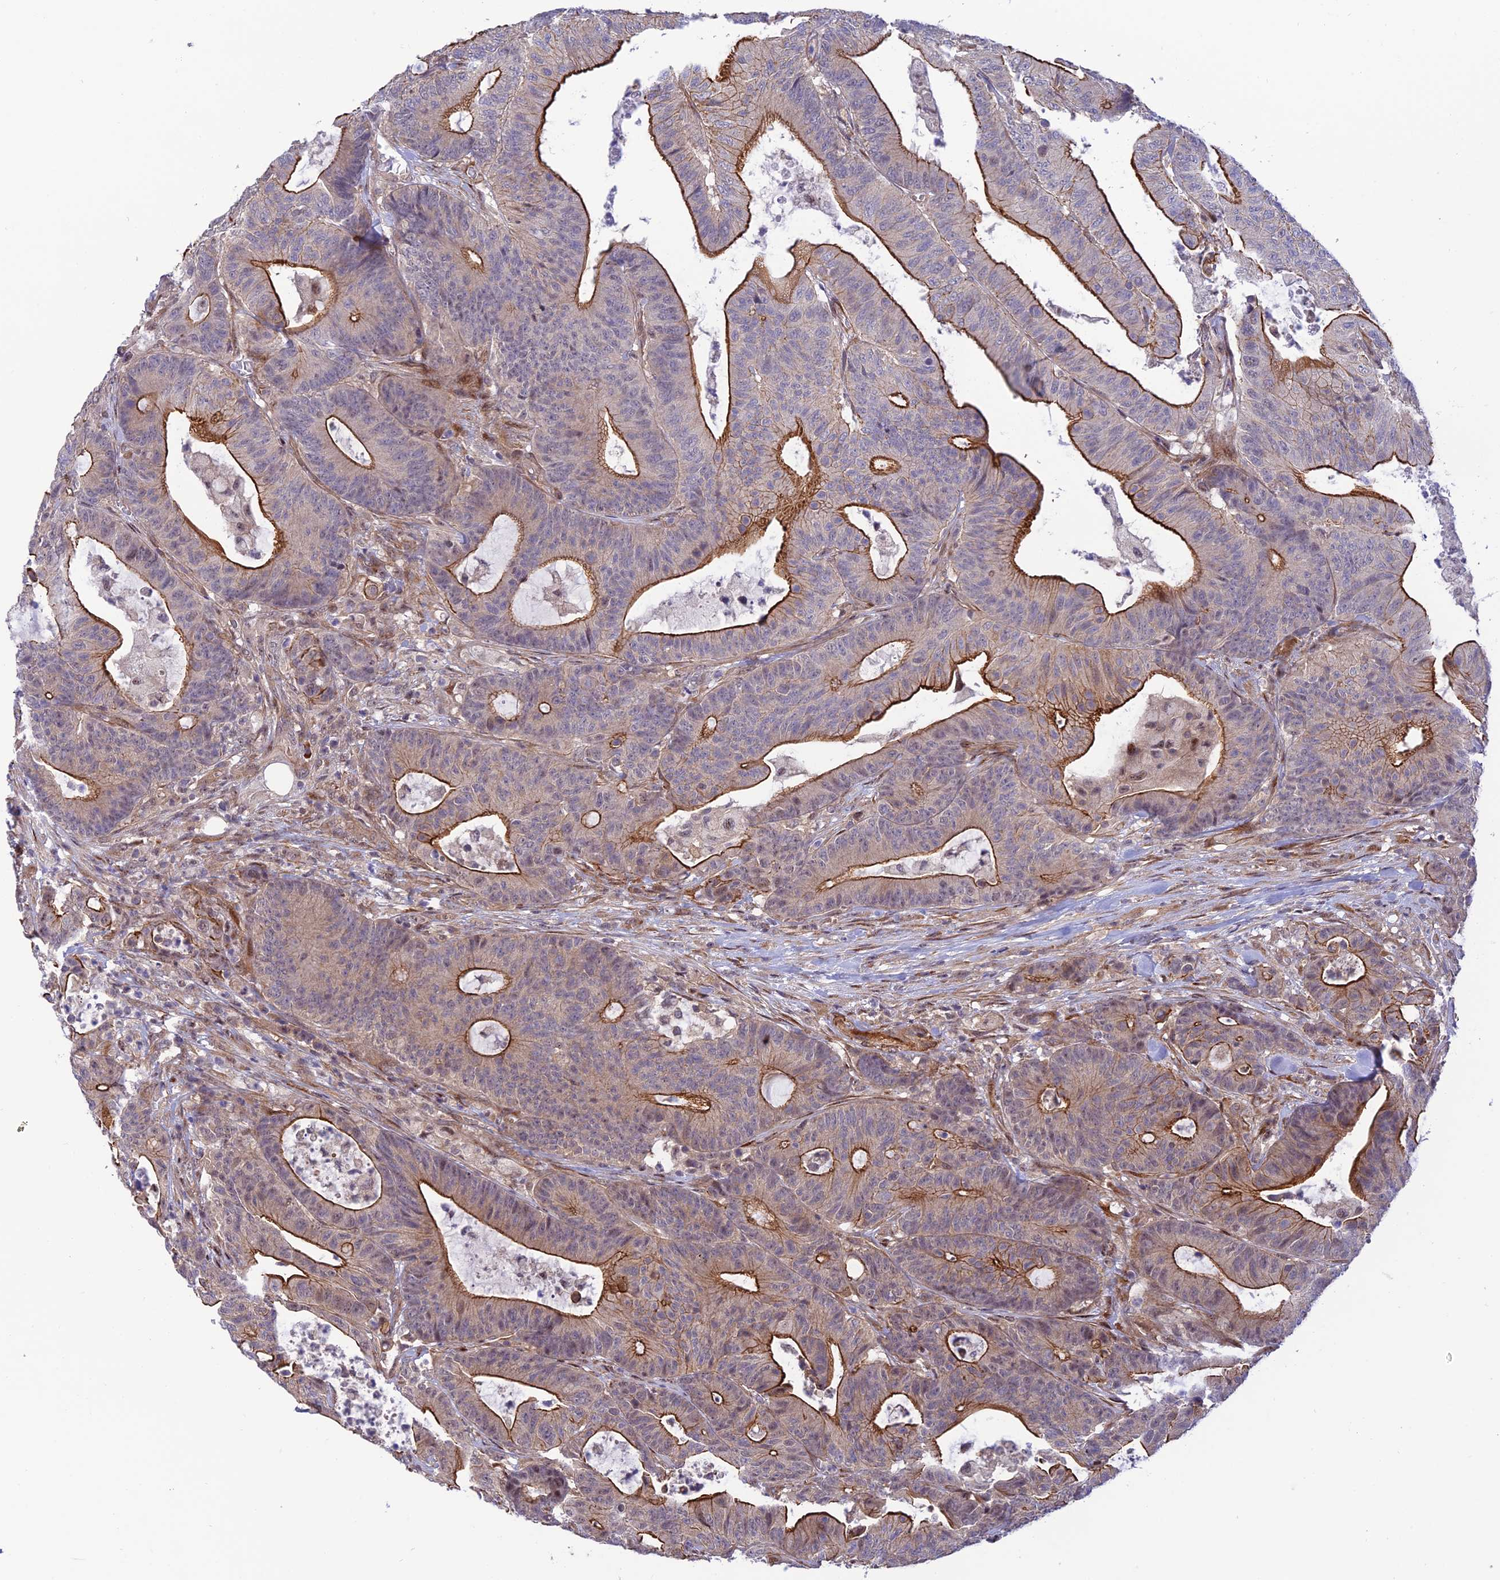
{"staining": {"intensity": "strong", "quantity": "25%-75%", "location": "cytoplasmic/membranous"}, "tissue": "colorectal cancer", "cell_type": "Tumor cells", "image_type": "cancer", "snomed": [{"axis": "morphology", "description": "Adenocarcinoma, NOS"}, {"axis": "topography", "description": "Colon"}], "caption": "Immunohistochemistry (IHC) staining of colorectal adenocarcinoma, which shows high levels of strong cytoplasmic/membranous positivity in about 25%-75% of tumor cells indicating strong cytoplasmic/membranous protein expression. The staining was performed using DAB (brown) for protein detection and nuclei were counterstained in hematoxylin (blue).", "gene": "ZNF584", "patient": {"sex": "female", "age": 84}}